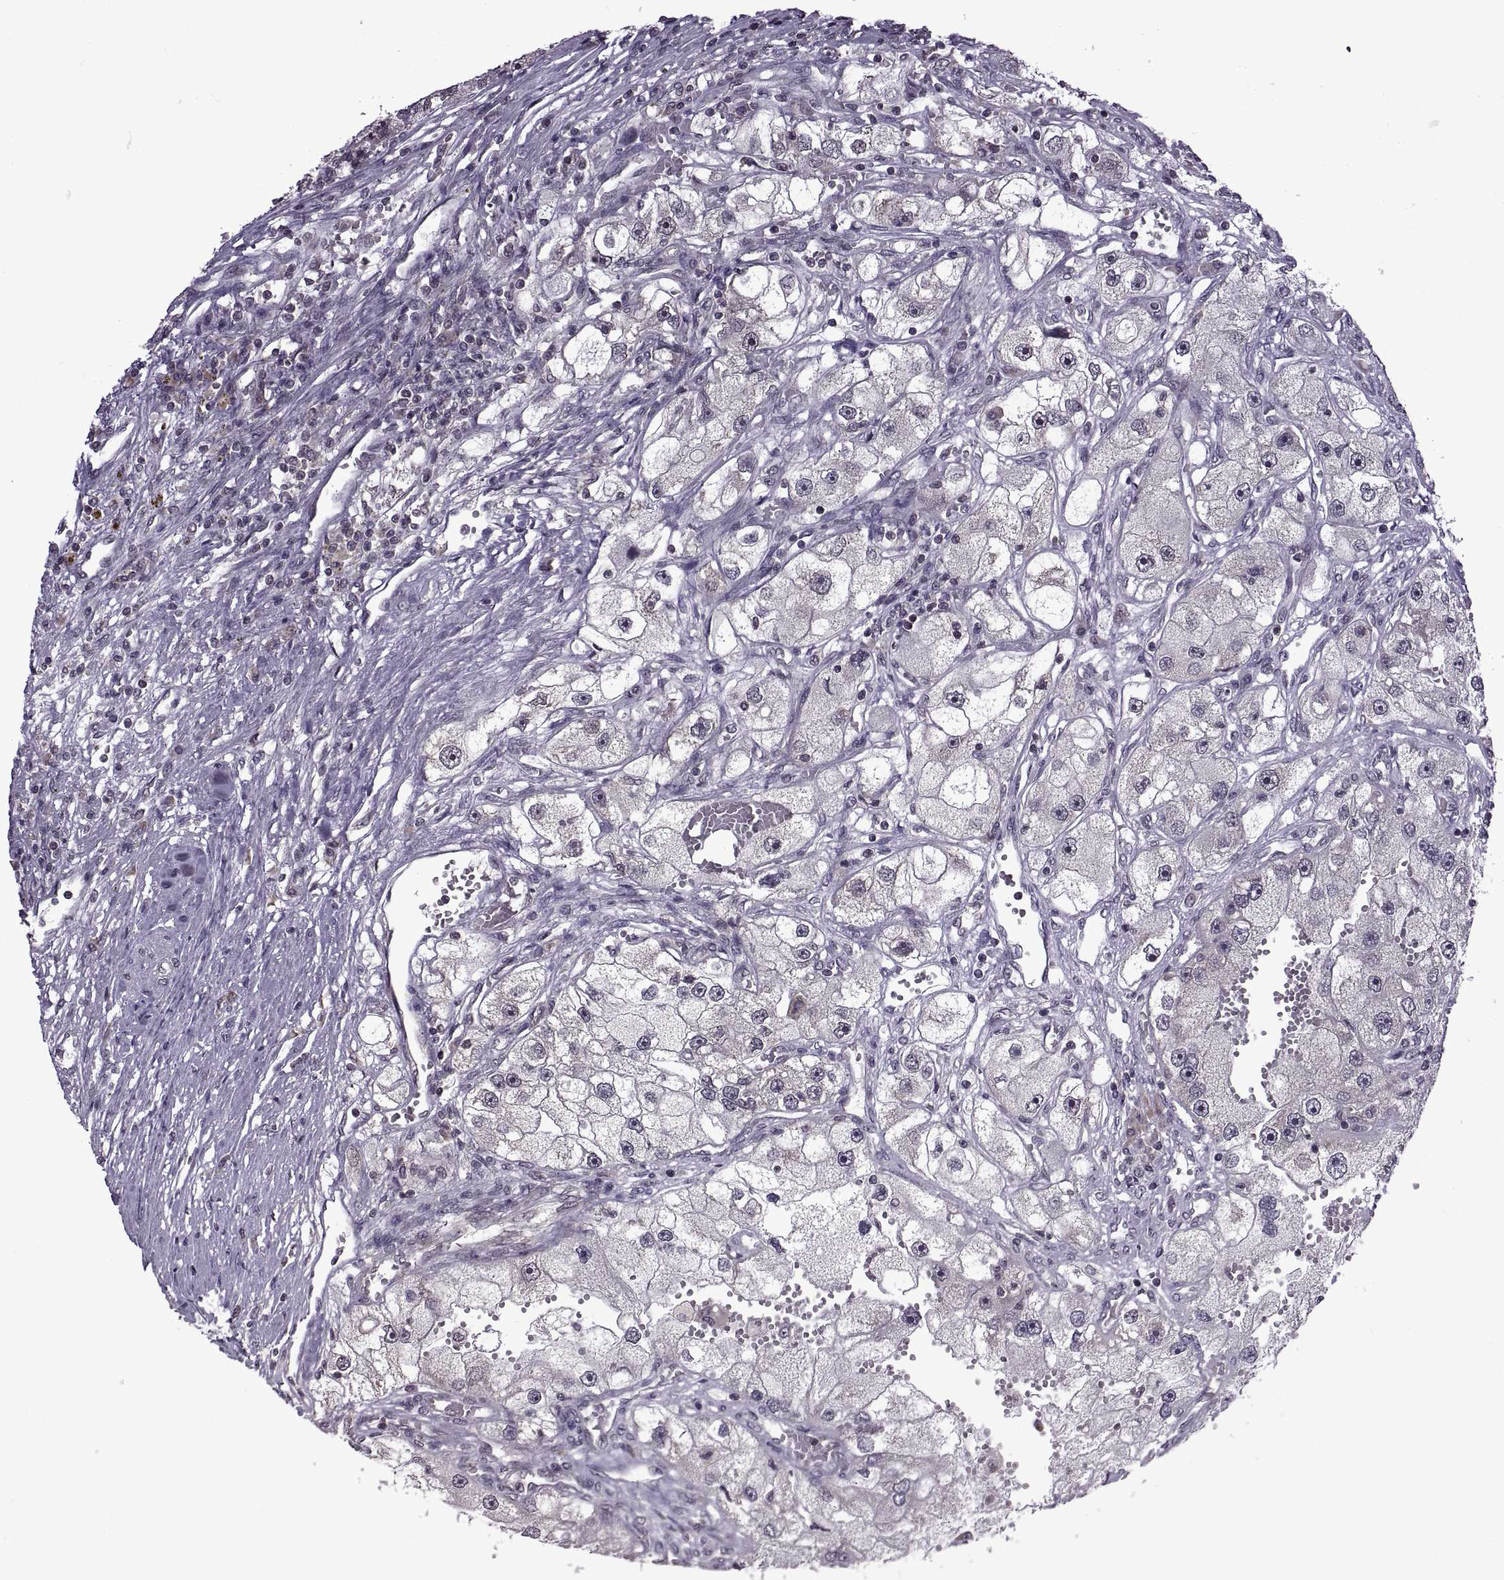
{"staining": {"intensity": "negative", "quantity": "none", "location": "none"}, "tissue": "renal cancer", "cell_type": "Tumor cells", "image_type": "cancer", "snomed": [{"axis": "morphology", "description": "Adenocarcinoma, NOS"}, {"axis": "topography", "description": "Kidney"}], "caption": "Renal cancer (adenocarcinoma) was stained to show a protein in brown. There is no significant expression in tumor cells.", "gene": "INTS3", "patient": {"sex": "male", "age": 63}}